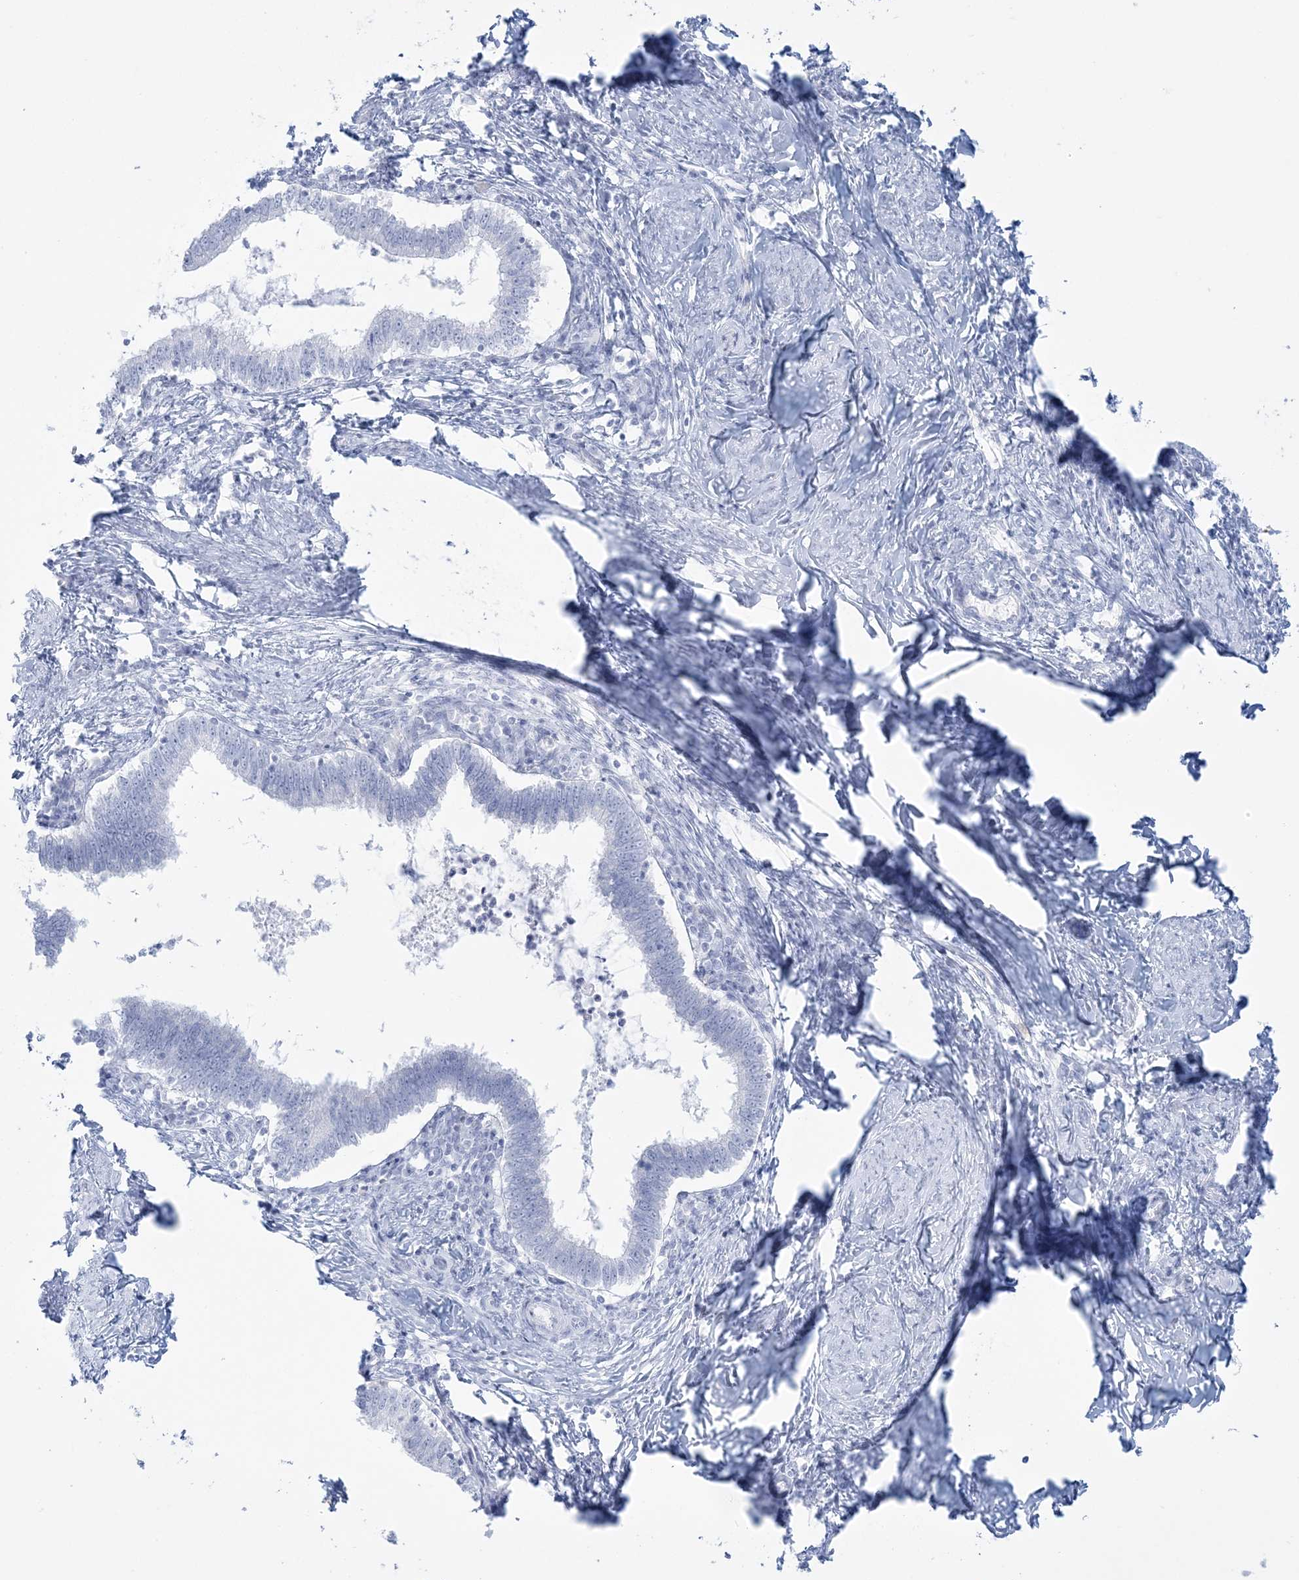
{"staining": {"intensity": "negative", "quantity": "none", "location": "none"}, "tissue": "cervical cancer", "cell_type": "Tumor cells", "image_type": "cancer", "snomed": [{"axis": "morphology", "description": "Adenocarcinoma, NOS"}, {"axis": "topography", "description": "Cervix"}], "caption": "Human adenocarcinoma (cervical) stained for a protein using immunohistochemistry (IHC) shows no staining in tumor cells.", "gene": "ADGB", "patient": {"sex": "female", "age": 36}}